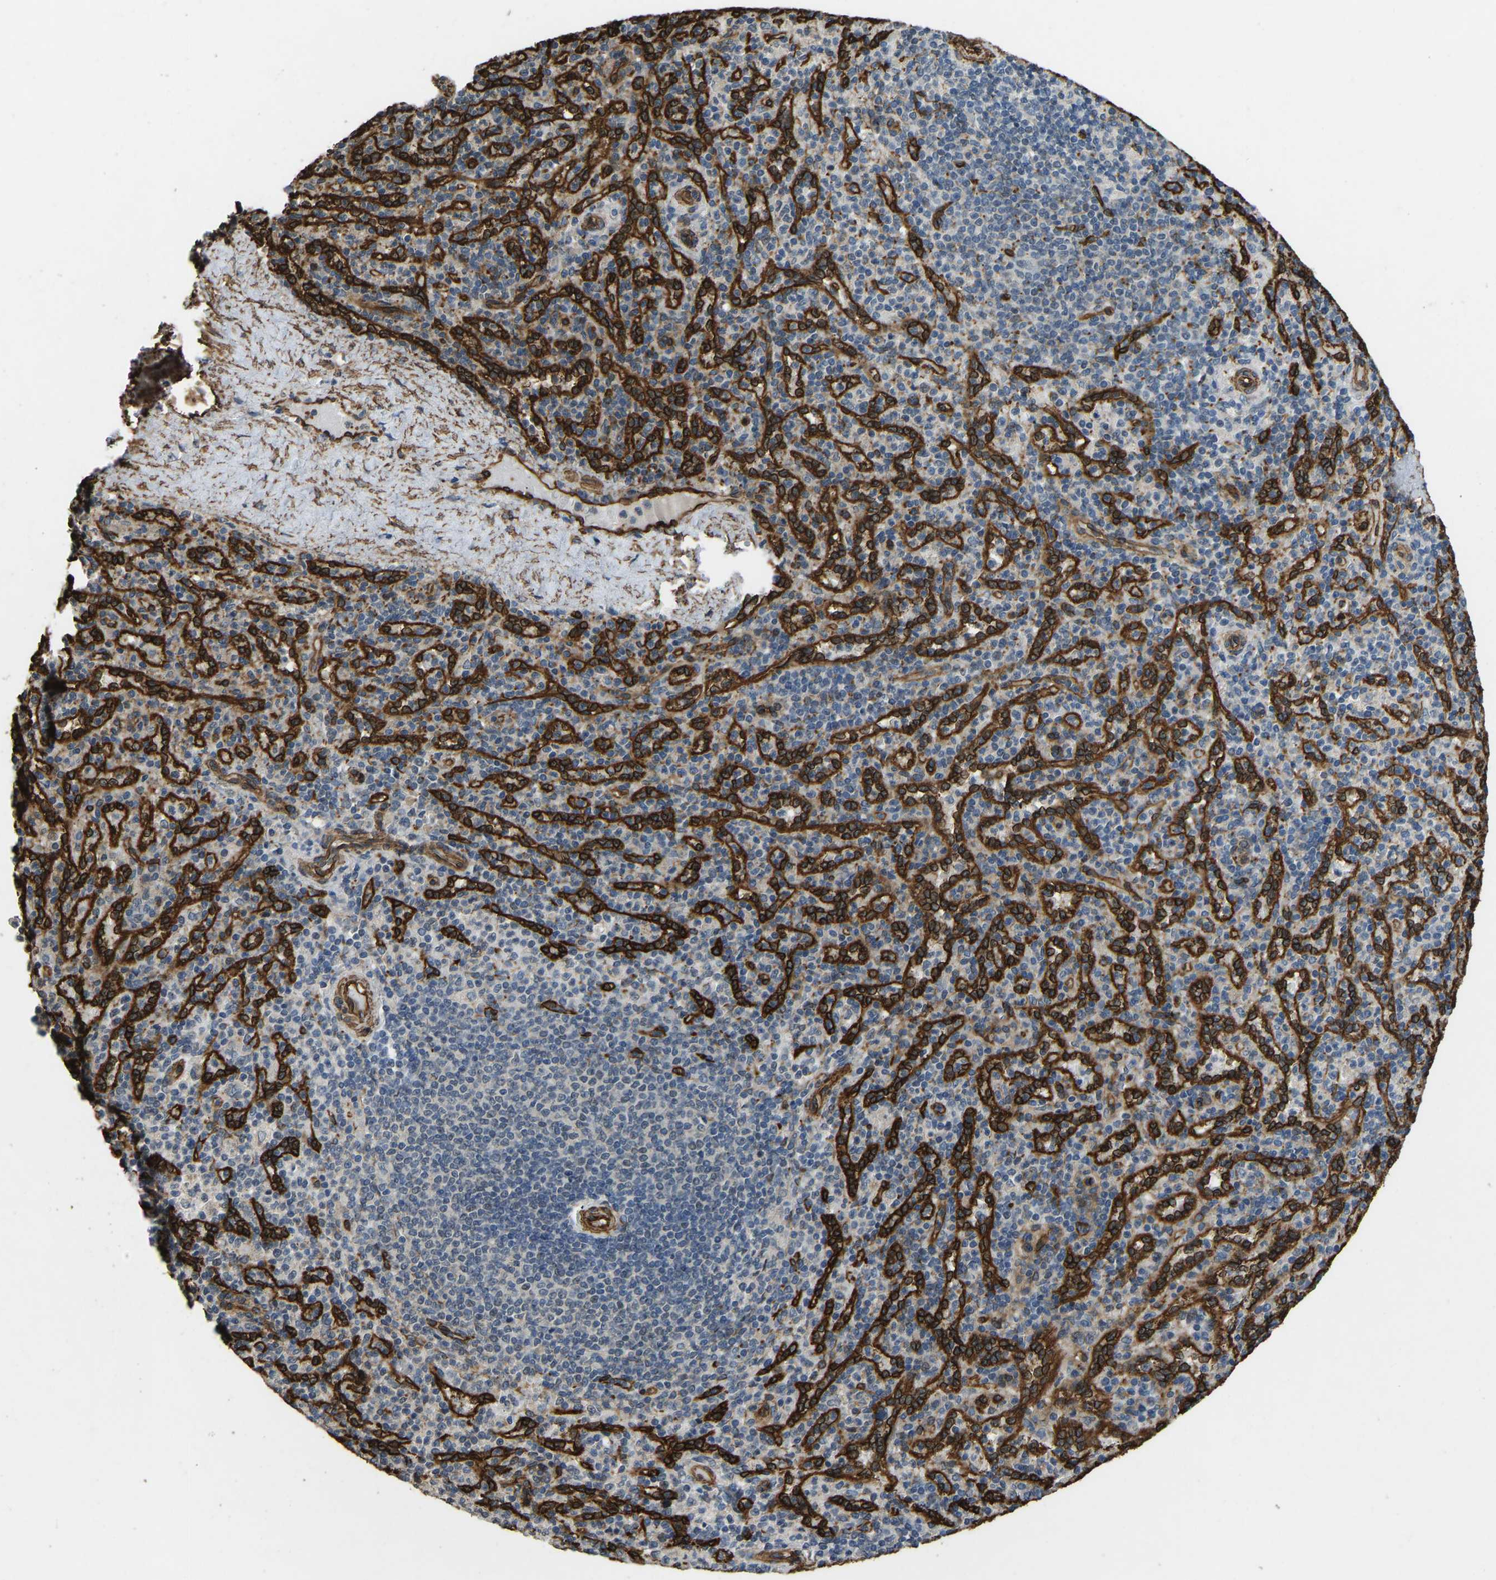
{"staining": {"intensity": "negative", "quantity": "none", "location": "none"}, "tissue": "spleen", "cell_type": "Cells in red pulp", "image_type": "normal", "snomed": [{"axis": "morphology", "description": "Normal tissue, NOS"}, {"axis": "topography", "description": "Spleen"}], "caption": "Immunohistochemistry image of unremarkable spleen: human spleen stained with DAB demonstrates no significant protein expression in cells in red pulp. (Immunohistochemistry (ihc), brightfield microscopy, high magnification).", "gene": "NMB", "patient": {"sex": "male", "age": 36}}